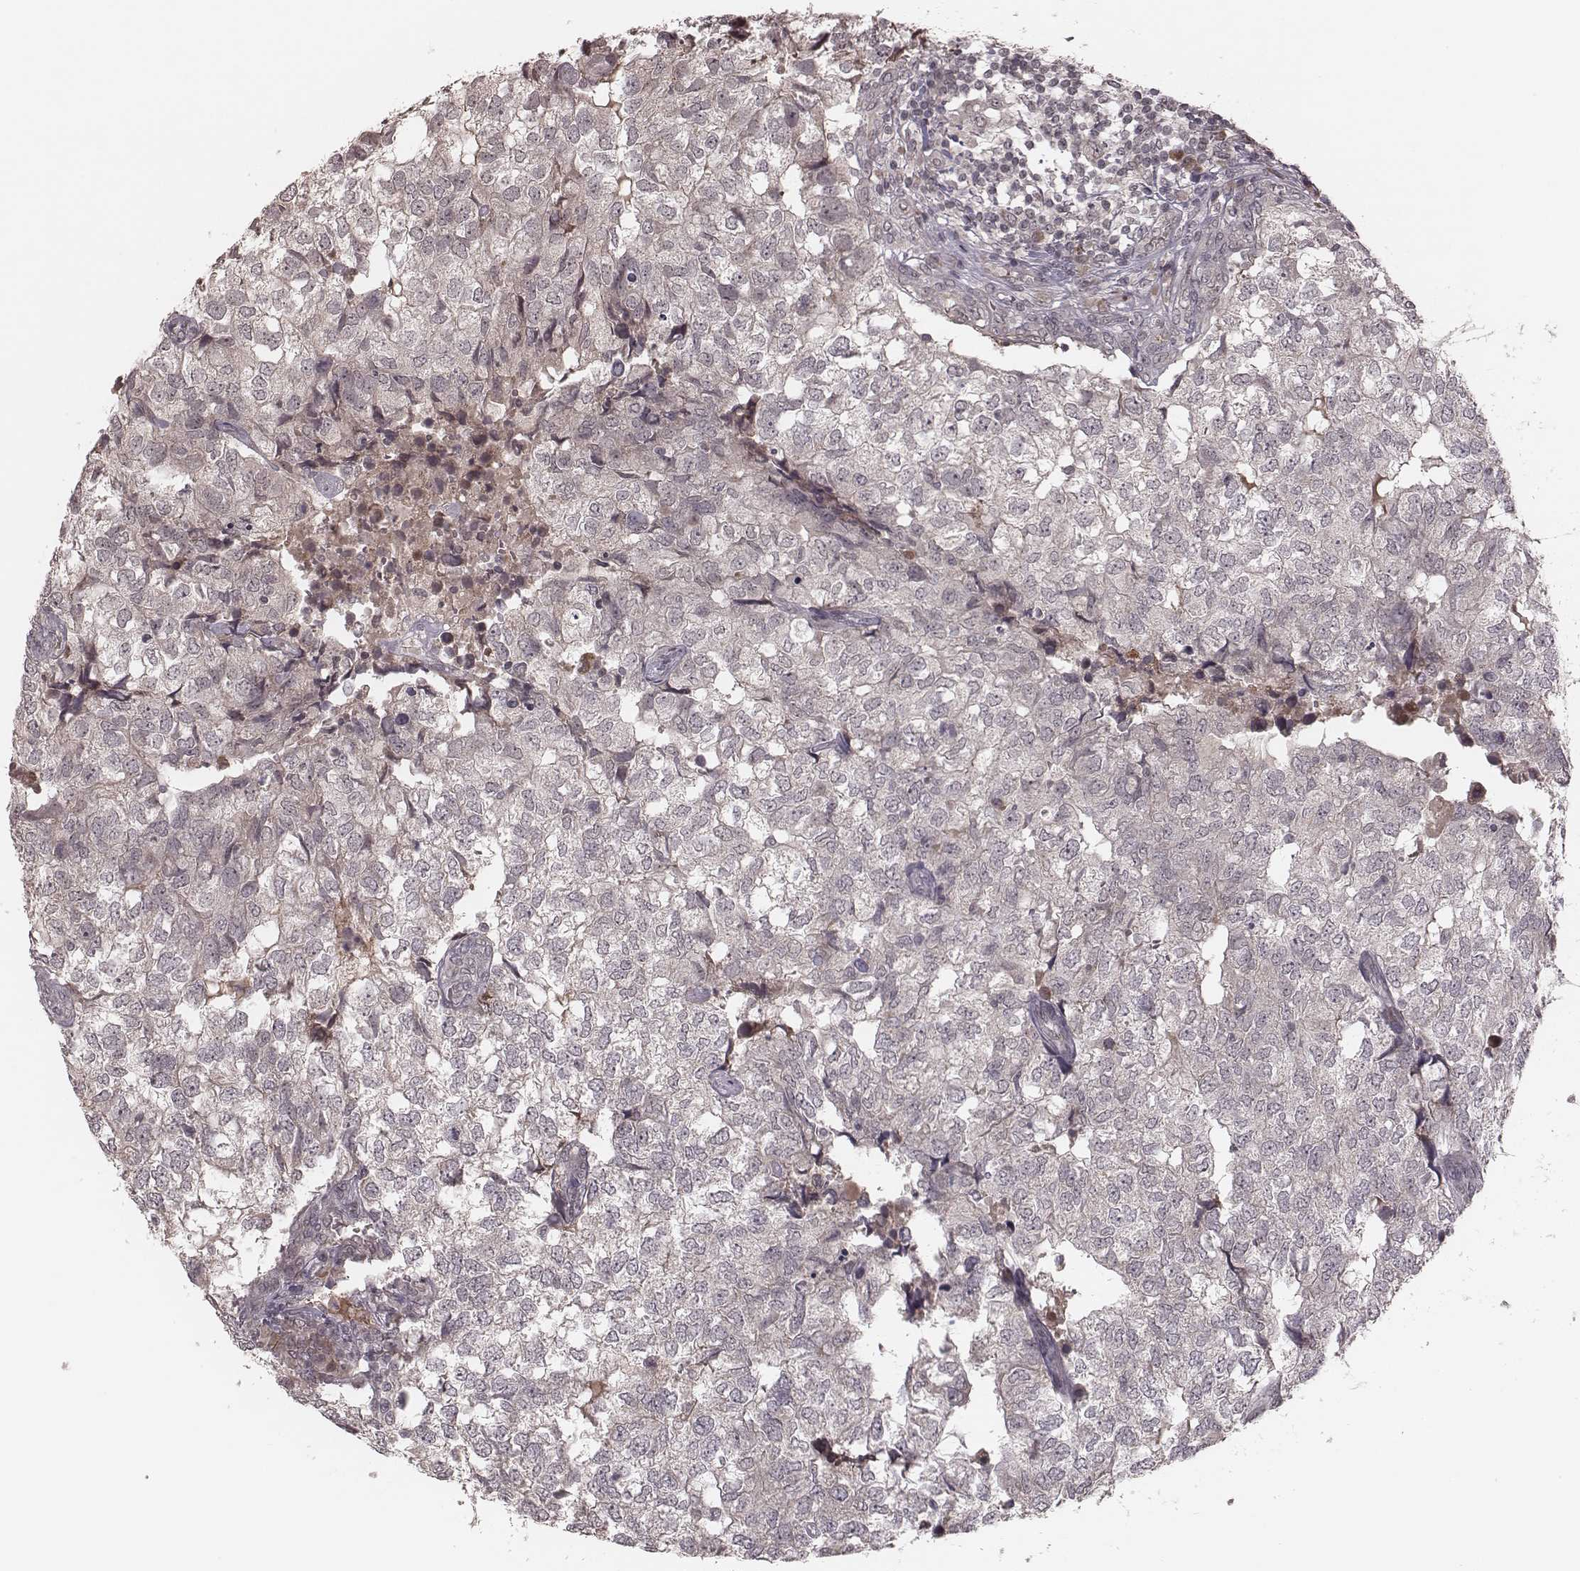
{"staining": {"intensity": "negative", "quantity": "none", "location": "none"}, "tissue": "breast cancer", "cell_type": "Tumor cells", "image_type": "cancer", "snomed": [{"axis": "morphology", "description": "Duct carcinoma"}, {"axis": "topography", "description": "Breast"}], "caption": "High power microscopy histopathology image of an IHC micrograph of invasive ductal carcinoma (breast), revealing no significant positivity in tumor cells.", "gene": "IL5", "patient": {"sex": "female", "age": 30}}